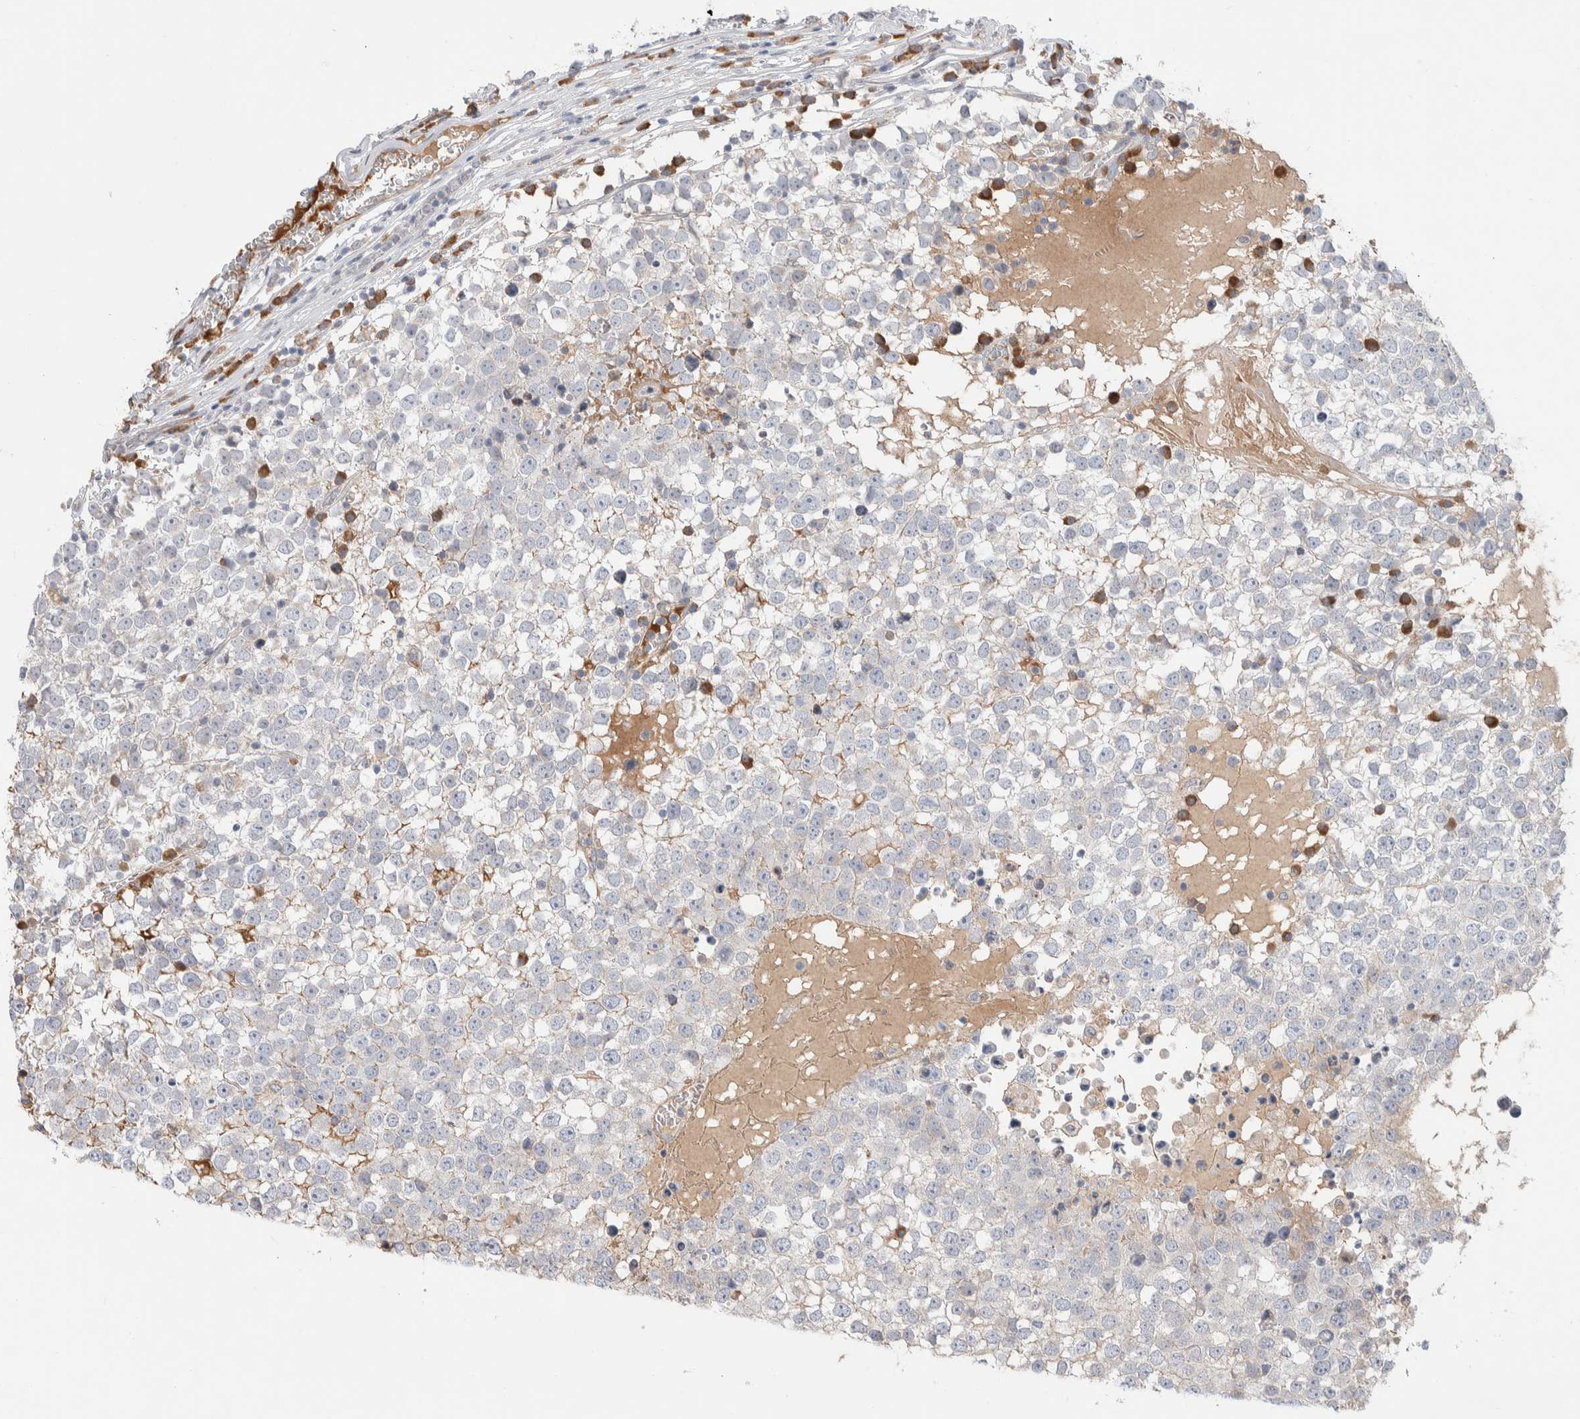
{"staining": {"intensity": "negative", "quantity": "none", "location": "none"}, "tissue": "testis cancer", "cell_type": "Tumor cells", "image_type": "cancer", "snomed": [{"axis": "morphology", "description": "Seminoma, NOS"}, {"axis": "topography", "description": "Testis"}], "caption": "A photomicrograph of testis cancer (seminoma) stained for a protein displays no brown staining in tumor cells.", "gene": "RUSF1", "patient": {"sex": "male", "age": 65}}